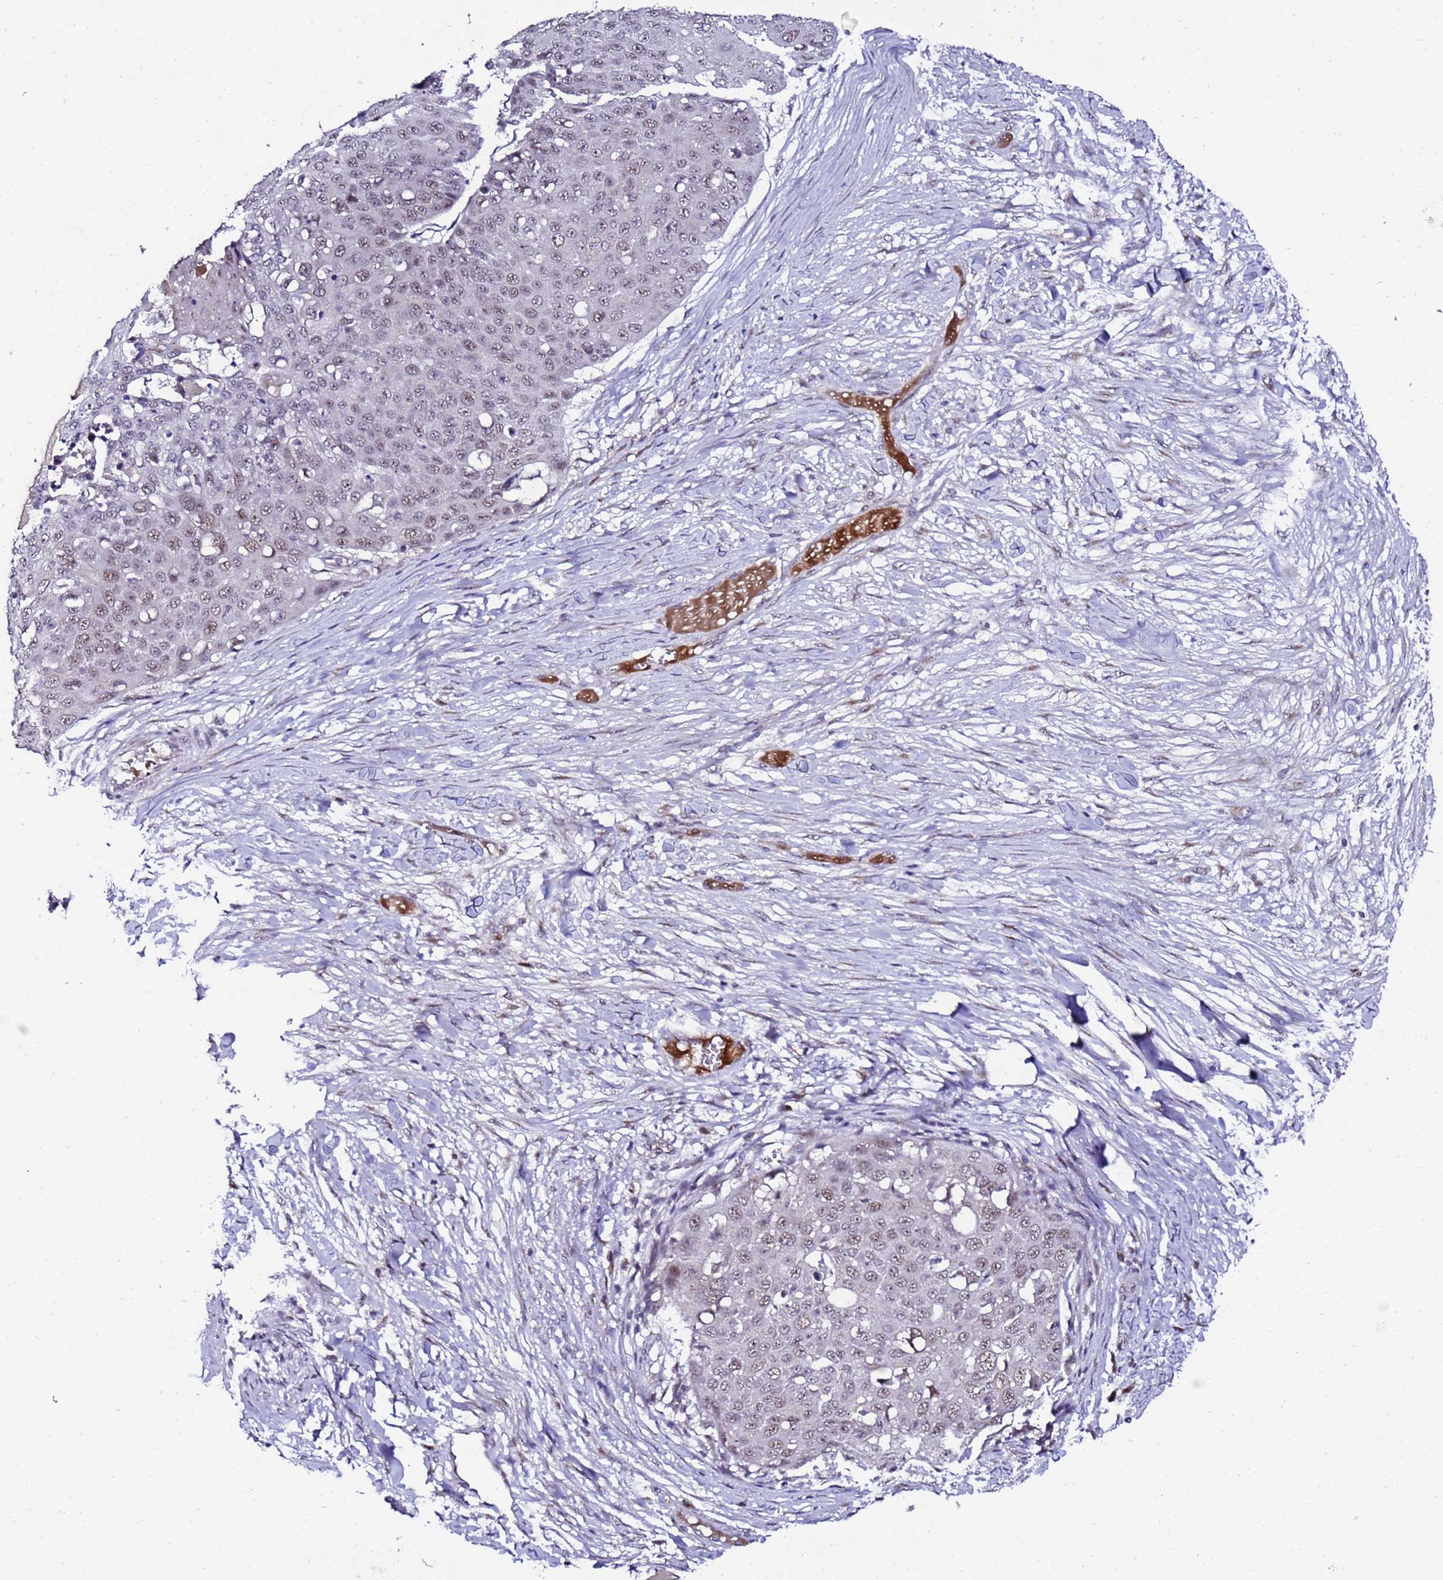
{"staining": {"intensity": "weak", "quantity": "25%-75%", "location": "nuclear"}, "tissue": "skin cancer", "cell_type": "Tumor cells", "image_type": "cancer", "snomed": [{"axis": "morphology", "description": "Squamous cell carcinoma, NOS"}, {"axis": "topography", "description": "Skin"}], "caption": "Protein staining by immunohistochemistry (IHC) demonstrates weak nuclear staining in approximately 25%-75% of tumor cells in skin cancer. (brown staining indicates protein expression, while blue staining denotes nuclei).", "gene": "C19orf47", "patient": {"sex": "male", "age": 71}}